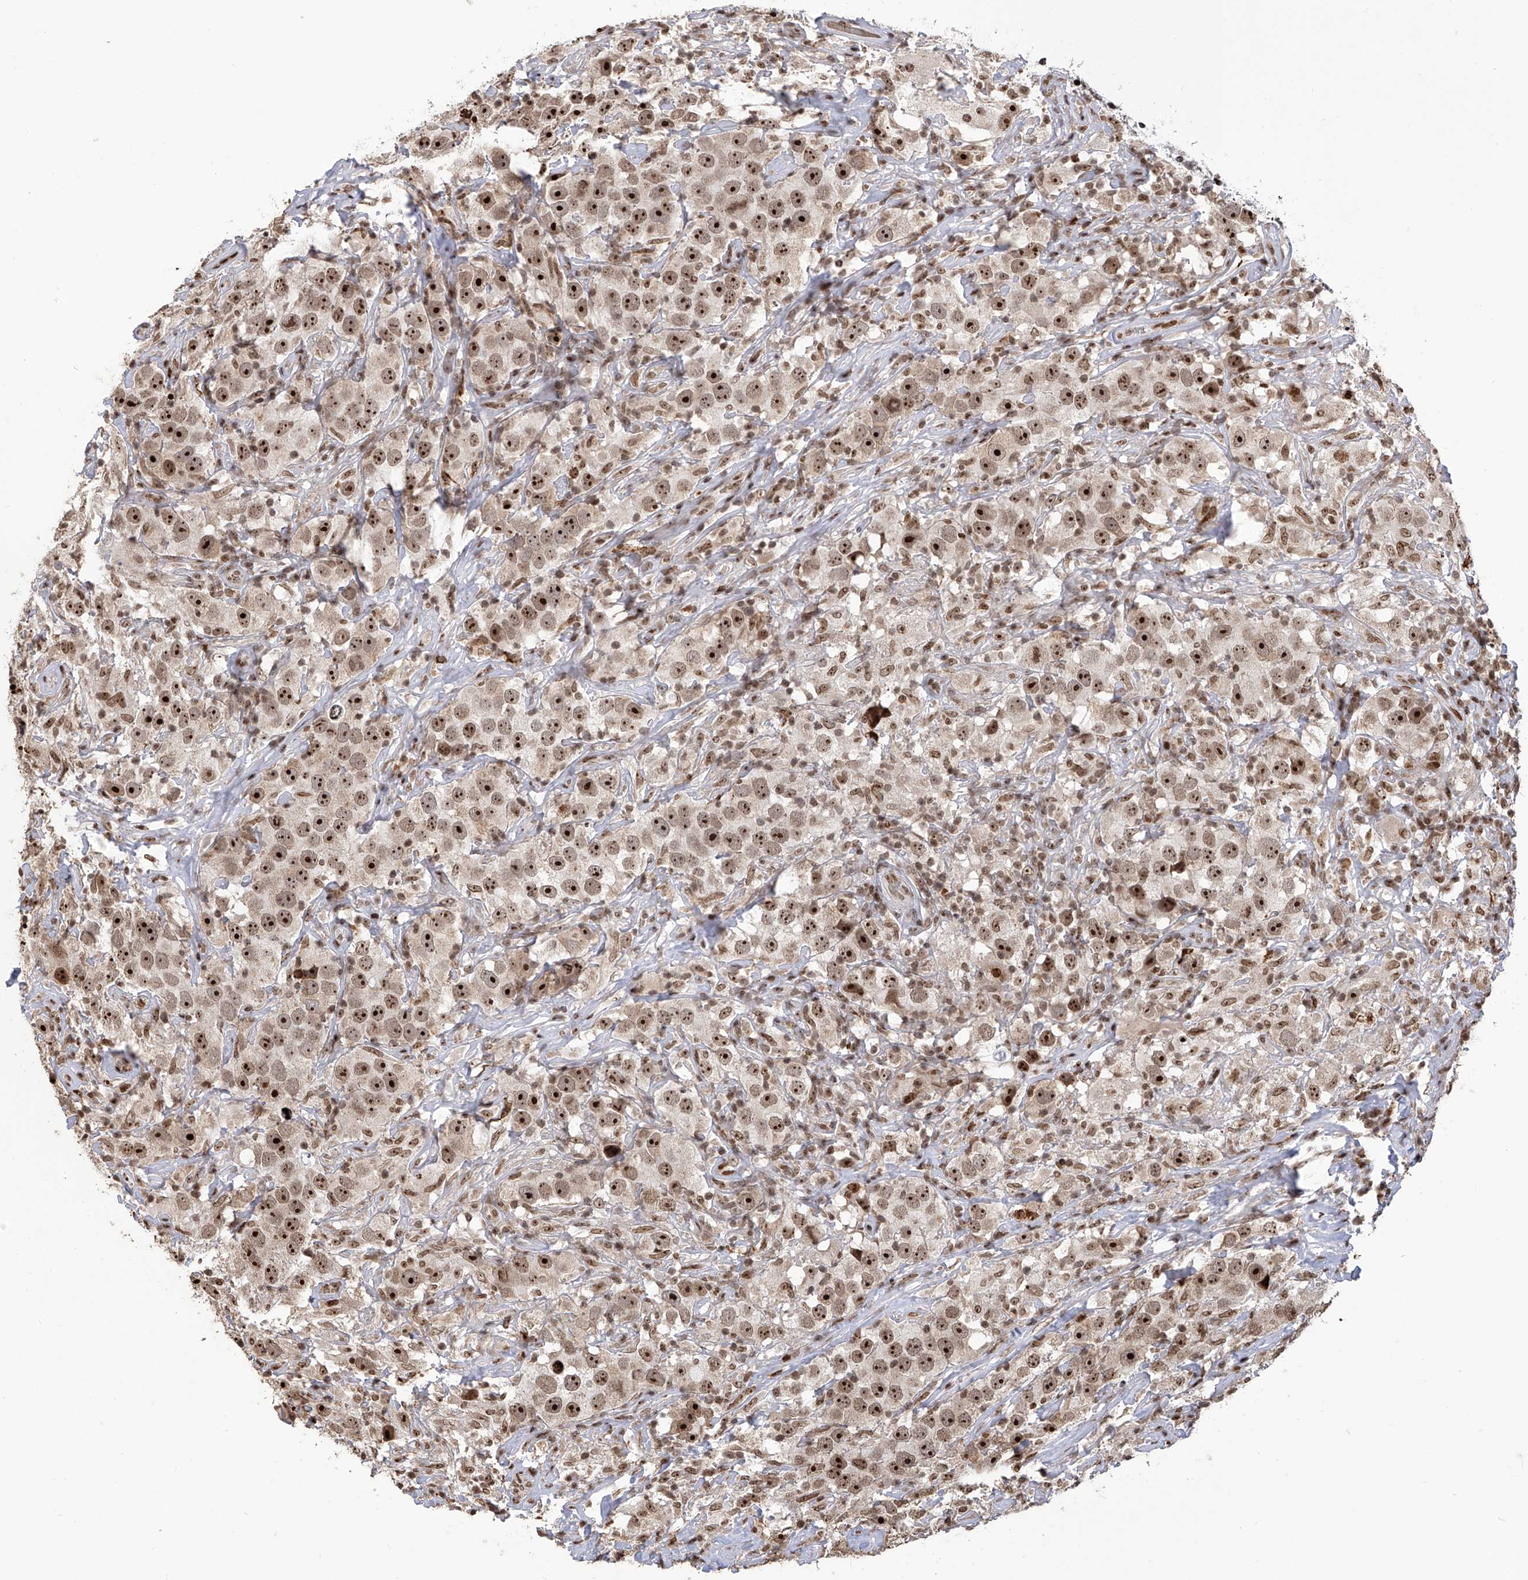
{"staining": {"intensity": "strong", "quantity": ">75%", "location": "nuclear"}, "tissue": "testis cancer", "cell_type": "Tumor cells", "image_type": "cancer", "snomed": [{"axis": "morphology", "description": "Seminoma, NOS"}, {"axis": "topography", "description": "Testis"}], "caption": "DAB (3,3'-diaminobenzidine) immunohistochemical staining of human testis seminoma shows strong nuclear protein staining in about >75% of tumor cells.", "gene": "PAK1IP1", "patient": {"sex": "male", "age": 49}}